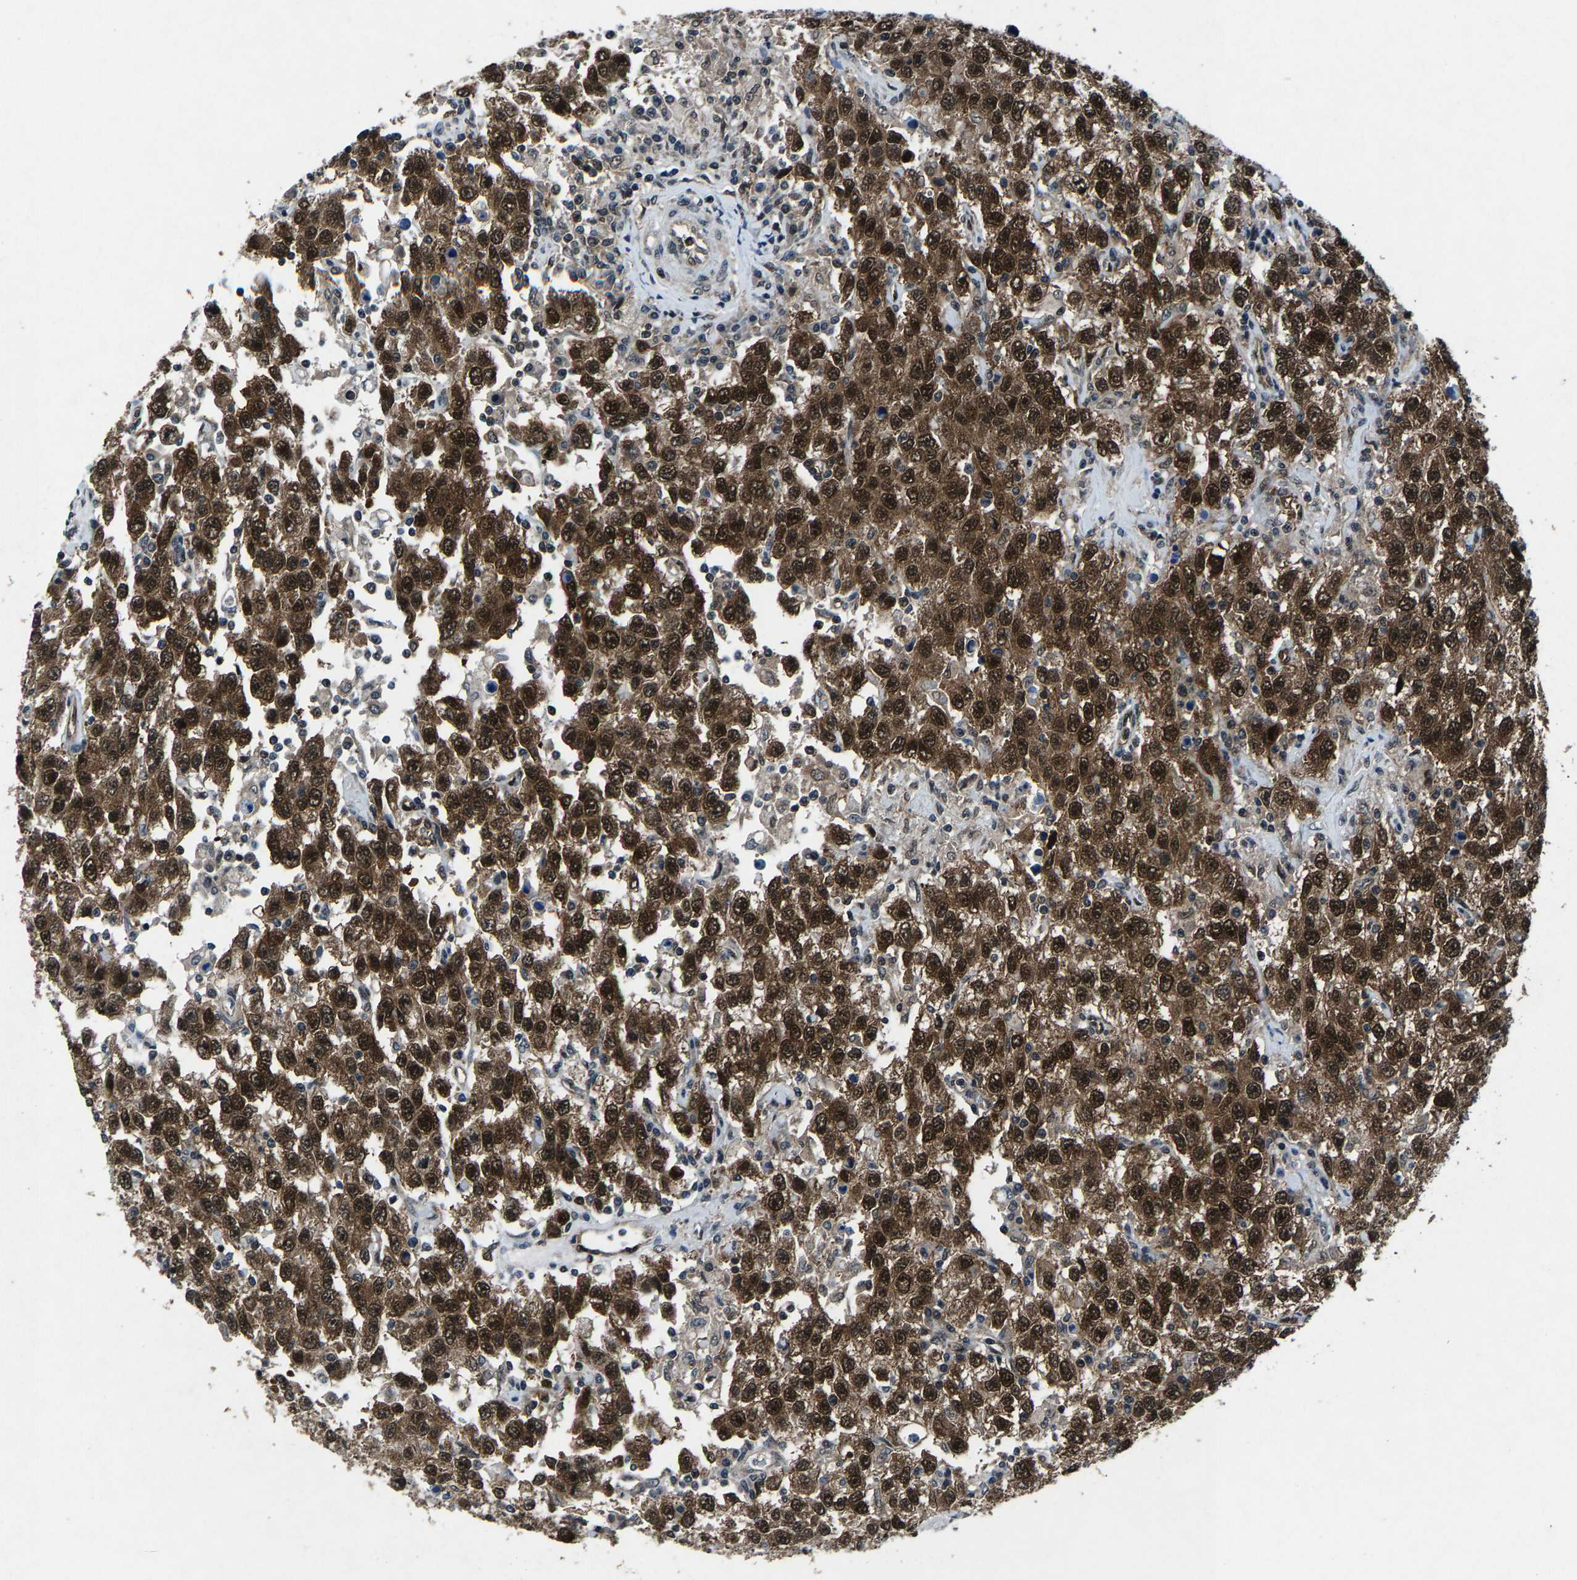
{"staining": {"intensity": "strong", "quantity": ">75%", "location": "cytoplasmic/membranous,nuclear"}, "tissue": "testis cancer", "cell_type": "Tumor cells", "image_type": "cancer", "snomed": [{"axis": "morphology", "description": "Seminoma, NOS"}, {"axis": "topography", "description": "Testis"}], "caption": "Seminoma (testis) was stained to show a protein in brown. There is high levels of strong cytoplasmic/membranous and nuclear staining in approximately >75% of tumor cells.", "gene": "ATXN3", "patient": {"sex": "male", "age": 41}}